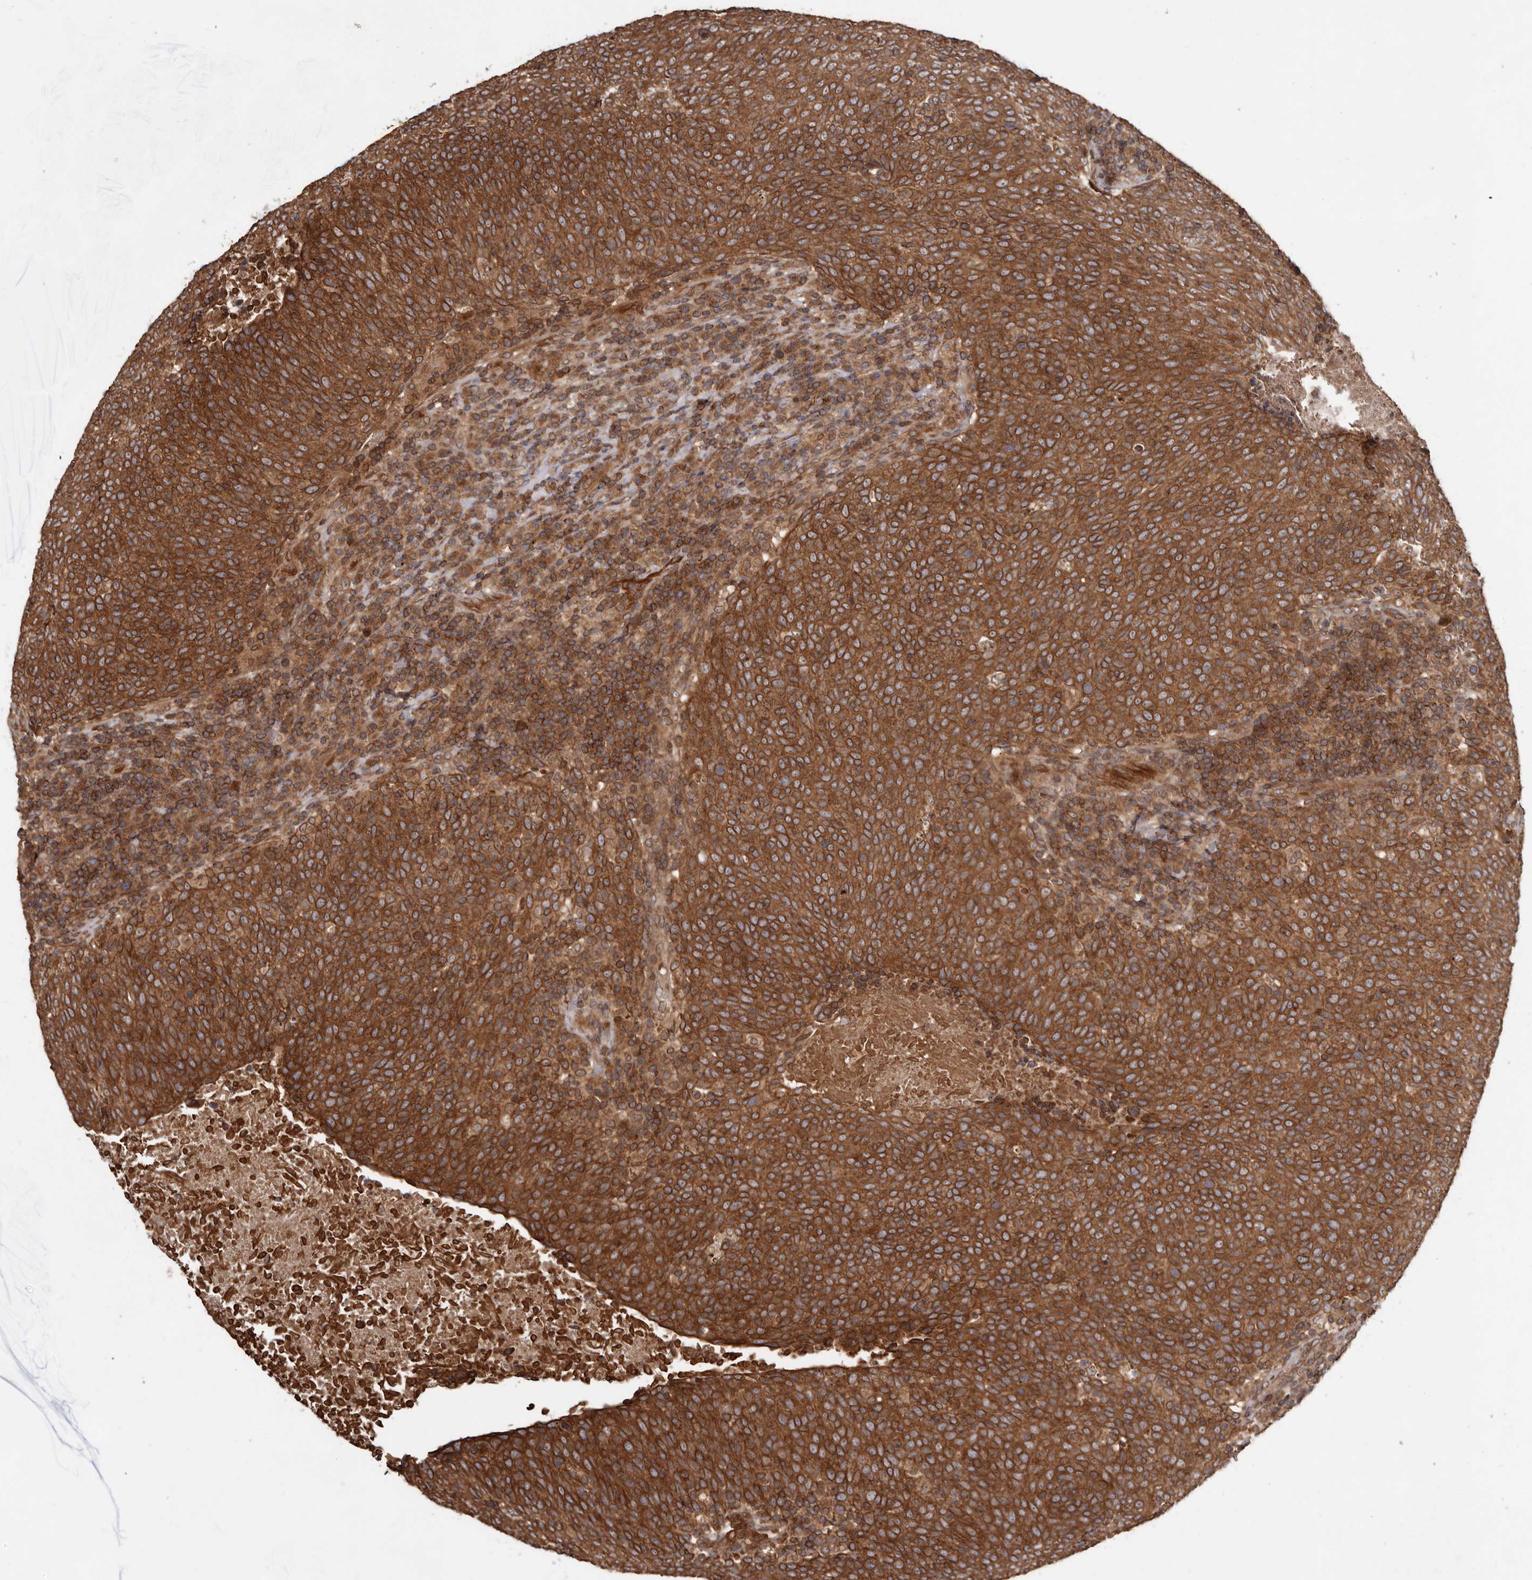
{"staining": {"intensity": "strong", "quantity": ">75%", "location": "cytoplasmic/membranous"}, "tissue": "head and neck cancer", "cell_type": "Tumor cells", "image_type": "cancer", "snomed": [{"axis": "morphology", "description": "Squamous cell carcinoma, NOS"}, {"axis": "morphology", "description": "Squamous cell carcinoma, metastatic, NOS"}, {"axis": "topography", "description": "Lymph node"}, {"axis": "topography", "description": "Head-Neck"}], "caption": "A brown stain highlights strong cytoplasmic/membranous positivity of a protein in head and neck squamous cell carcinoma tumor cells.", "gene": "STK36", "patient": {"sex": "male", "age": 62}}